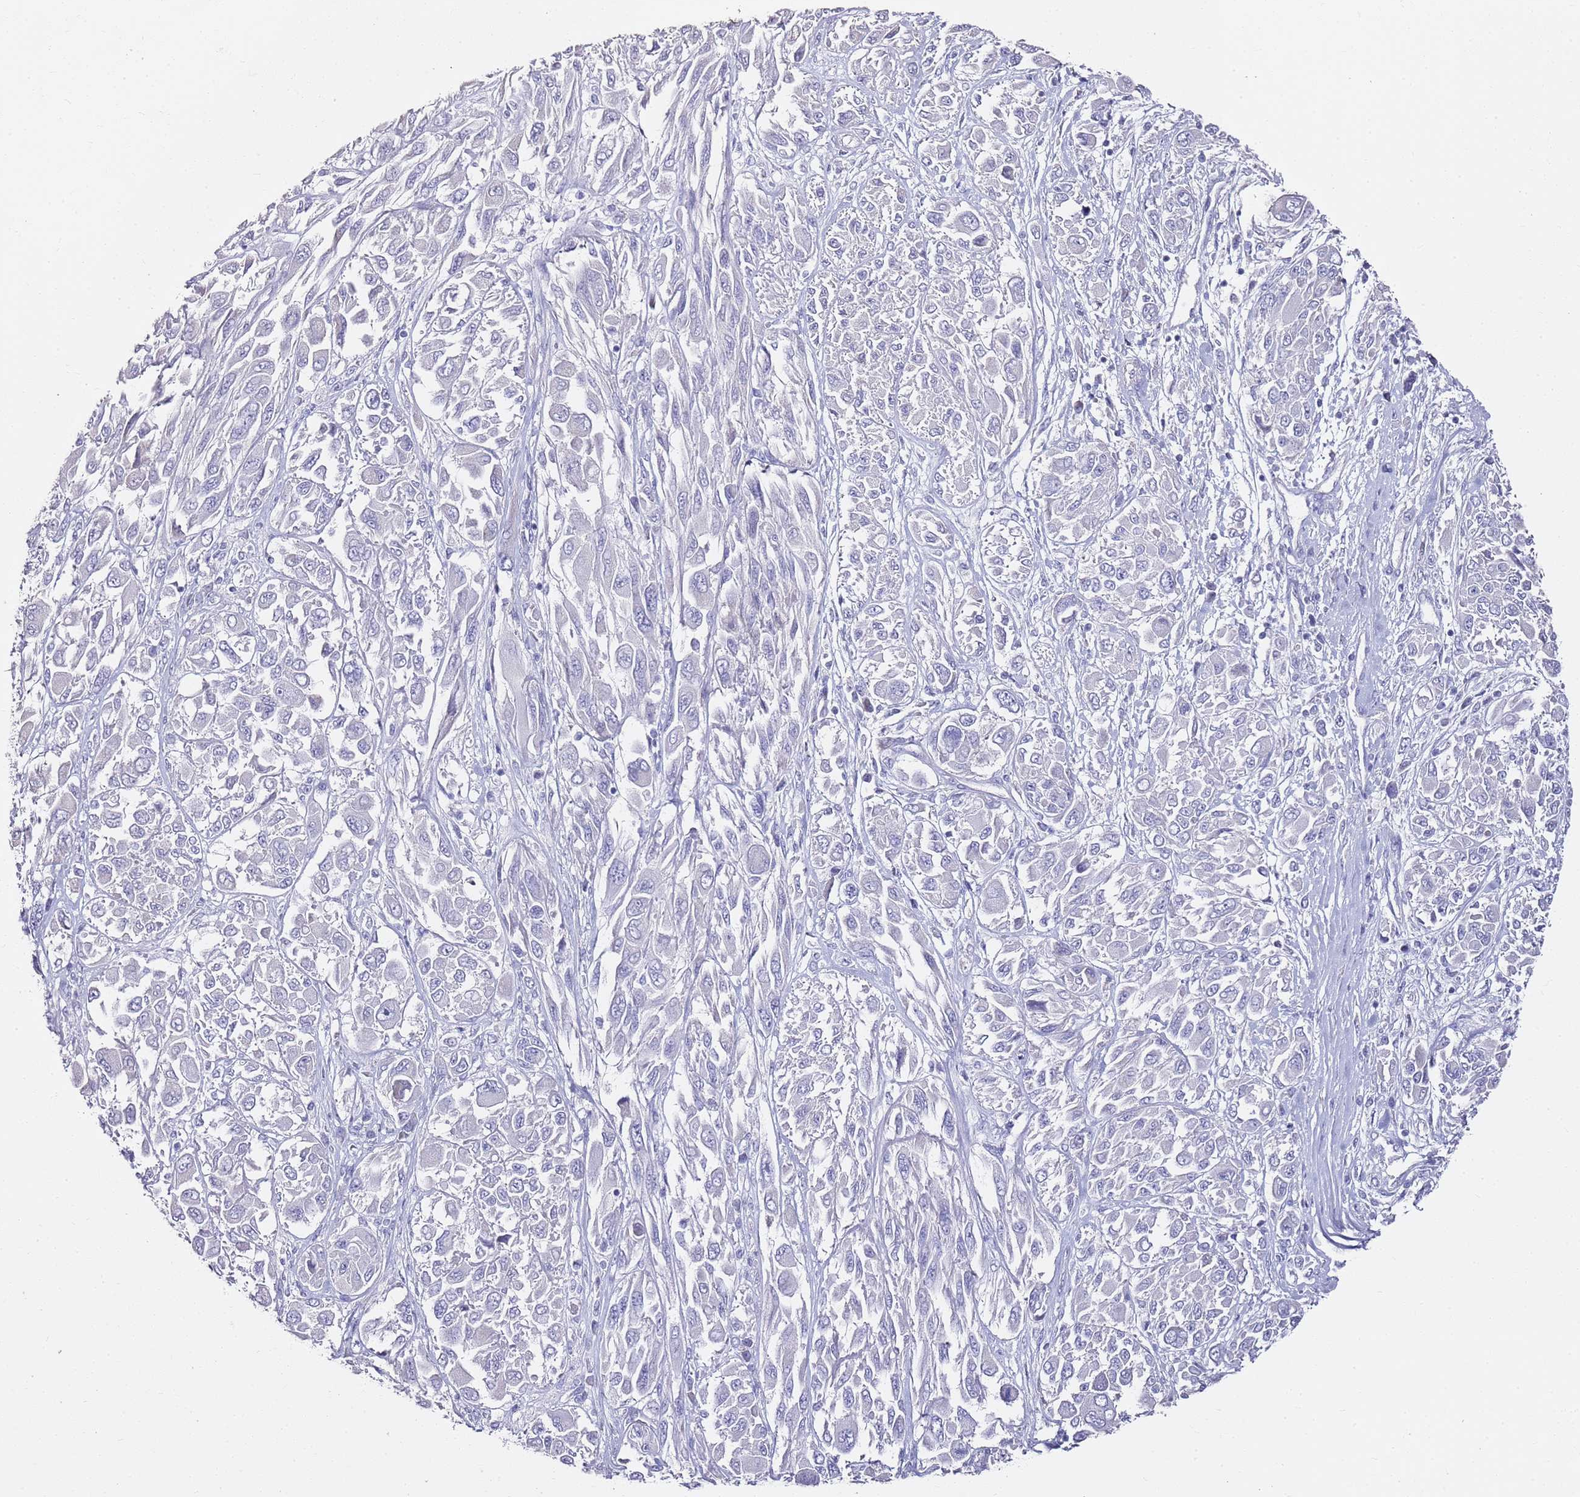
{"staining": {"intensity": "negative", "quantity": "none", "location": "none"}, "tissue": "melanoma", "cell_type": "Tumor cells", "image_type": "cancer", "snomed": [{"axis": "morphology", "description": "Malignant melanoma, NOS"}, {"axis": "topography", "description": "Skin"}], "caption": "This is an immunohistochemistry (IHC) micrograph of human malignant melanoma. There is no staining in tumor cells.", "gene": "MYBPC3", "patient": {"sex": "female", "age": 91}}